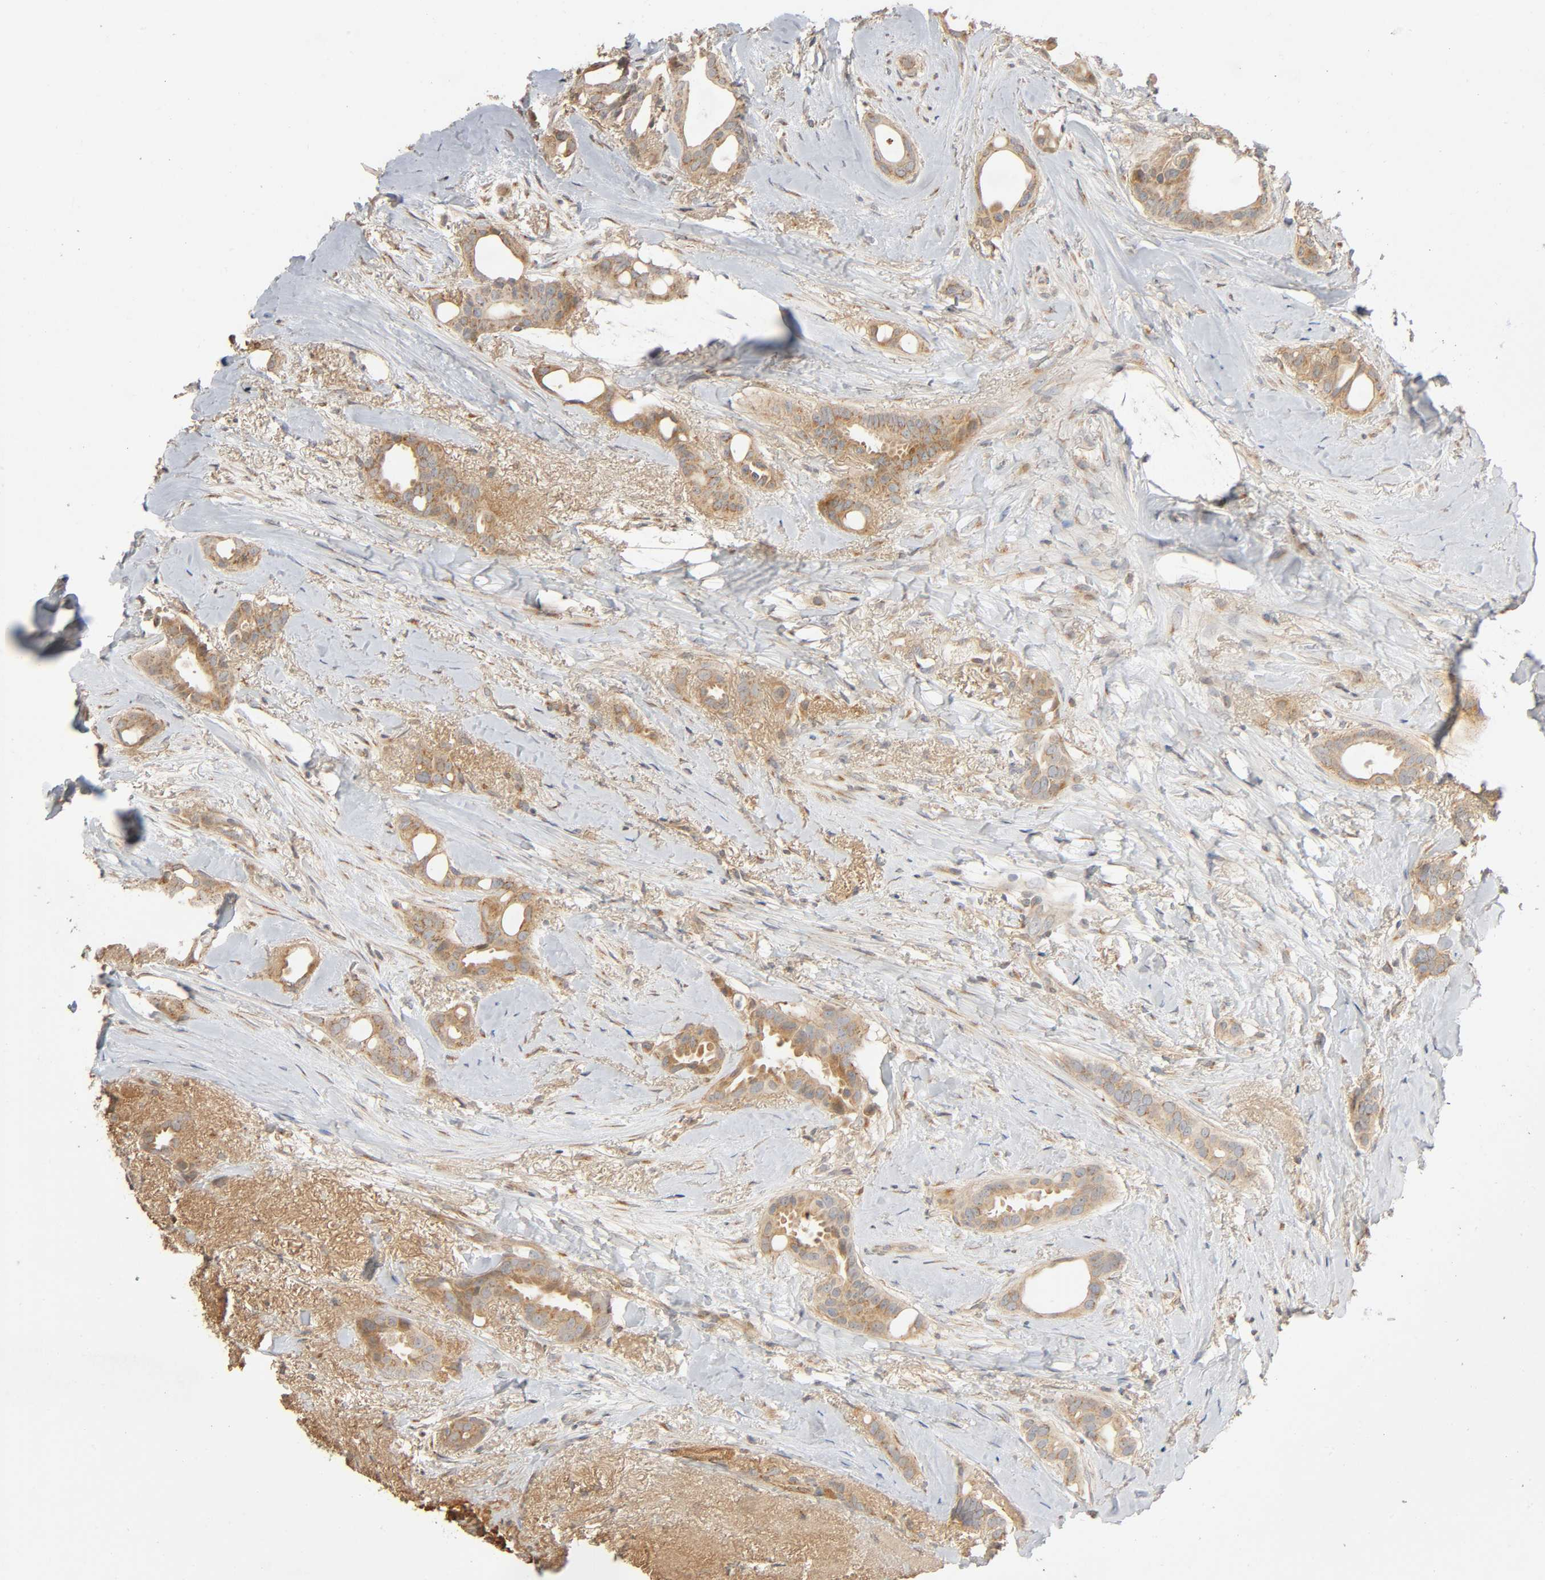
{"staining": {"intensity": "moderate", "quantity": ">75%", "location": "cytoplasmic/membranous"}, "tissue": "breast cancer", "cell_type": "Tumor cells", "image_type": "cancer", "snomed": [{"axis": "morphology", "description": "Duct carcinoma"}, {"axis": "topography", "description": "Breast"}], "caption": "A brown stain highlights moderate cytoplasmic/membranous staining of a protein in breast cancer tumor cells.", "gene": "SGSM1", "patient": {"sex": "female", "age": 54}}